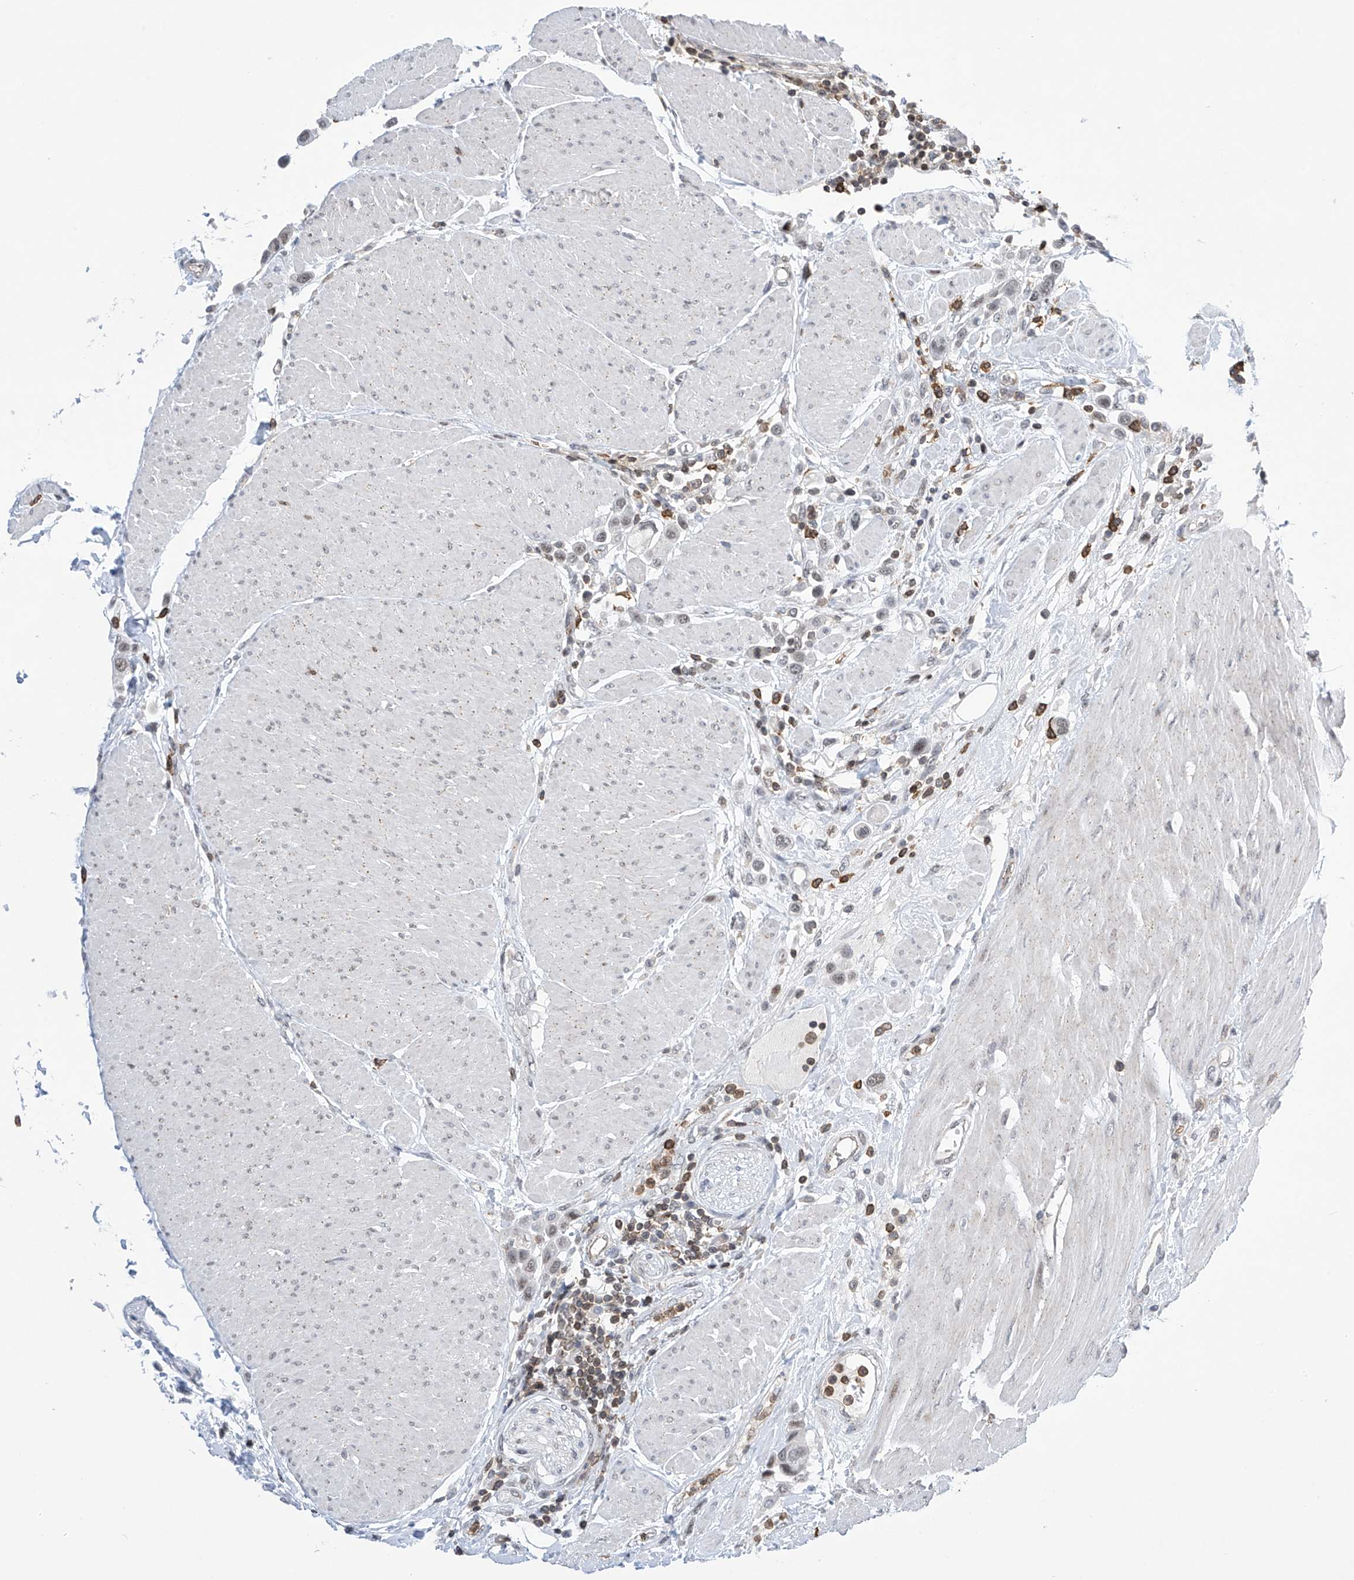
{"staining": {"intensity": "negative", "quantity": "none", "location": "none"}, "tissue": "urothelial cancer", "cell_type": "Tumor cells", "image_type": "cancer", "snomed": [{"axis": "morphology", "description": "Urothelial carcinoma, High grade"}, {"axis": "topography", "description": "Urinary bladder"}], "caption": "A micrograph of human urothelial cancer is negative for staining in tumor cells.", "gene": "MSL3", "patient": {"sex": "male", "age": 50}}